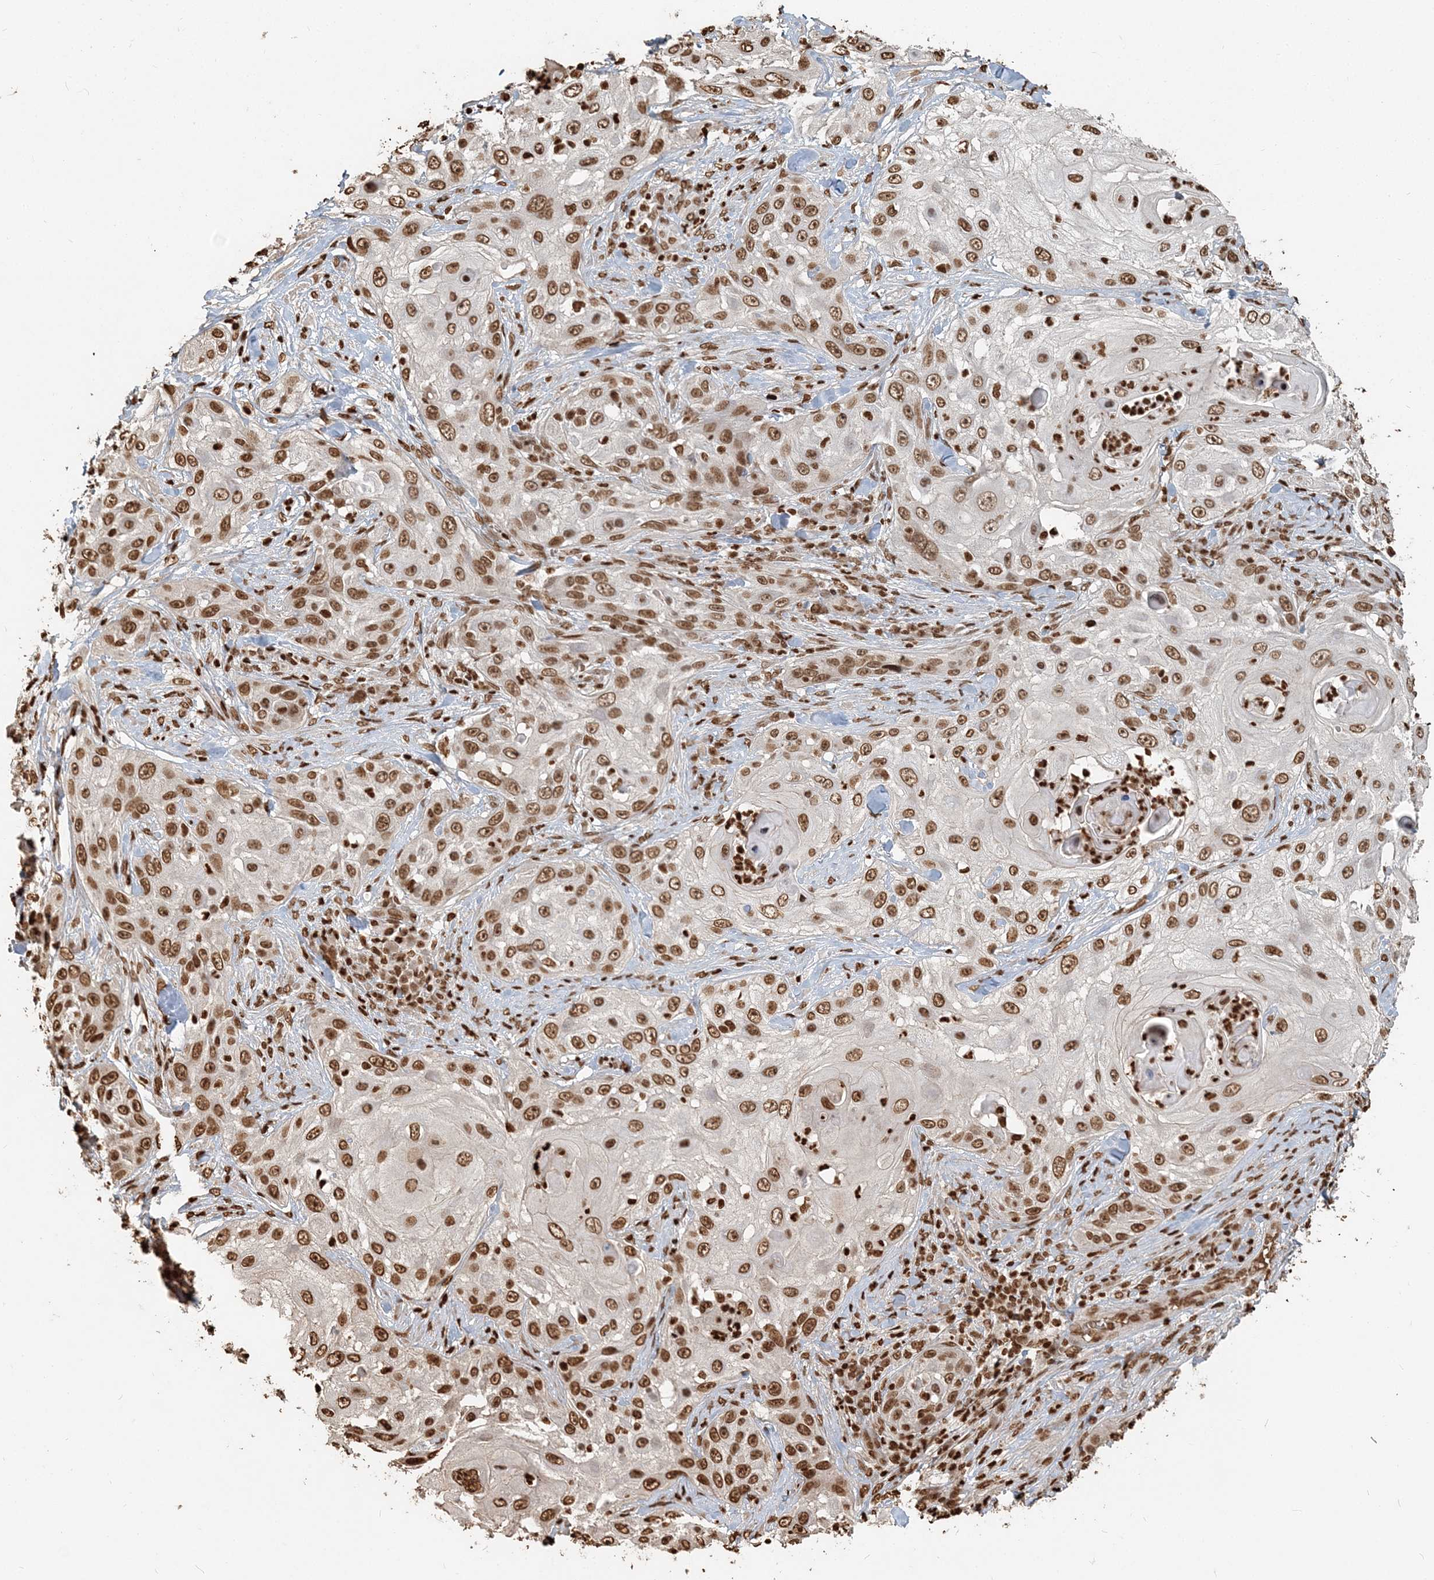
{"staining": {"intensity": "moderate", "quantity": ">75%", "location": "nuclear"}, "tissue": "skin cancer", "cell_type": "Tumor cells", "image_type": "cancer", "snomed": [{"axis": "morphology", "description": "Squamous cell carcinoma, NOS"}, {"axis": "topography", "description": "Skin"}], "caption": "Immunohistochemical staining of human skin cancer shows medium levels of moderate nuclear positivity in approximately >75% of tumor cells.", "gene": "H3-3B", "patient": {"sex": "female", "age": 44}}